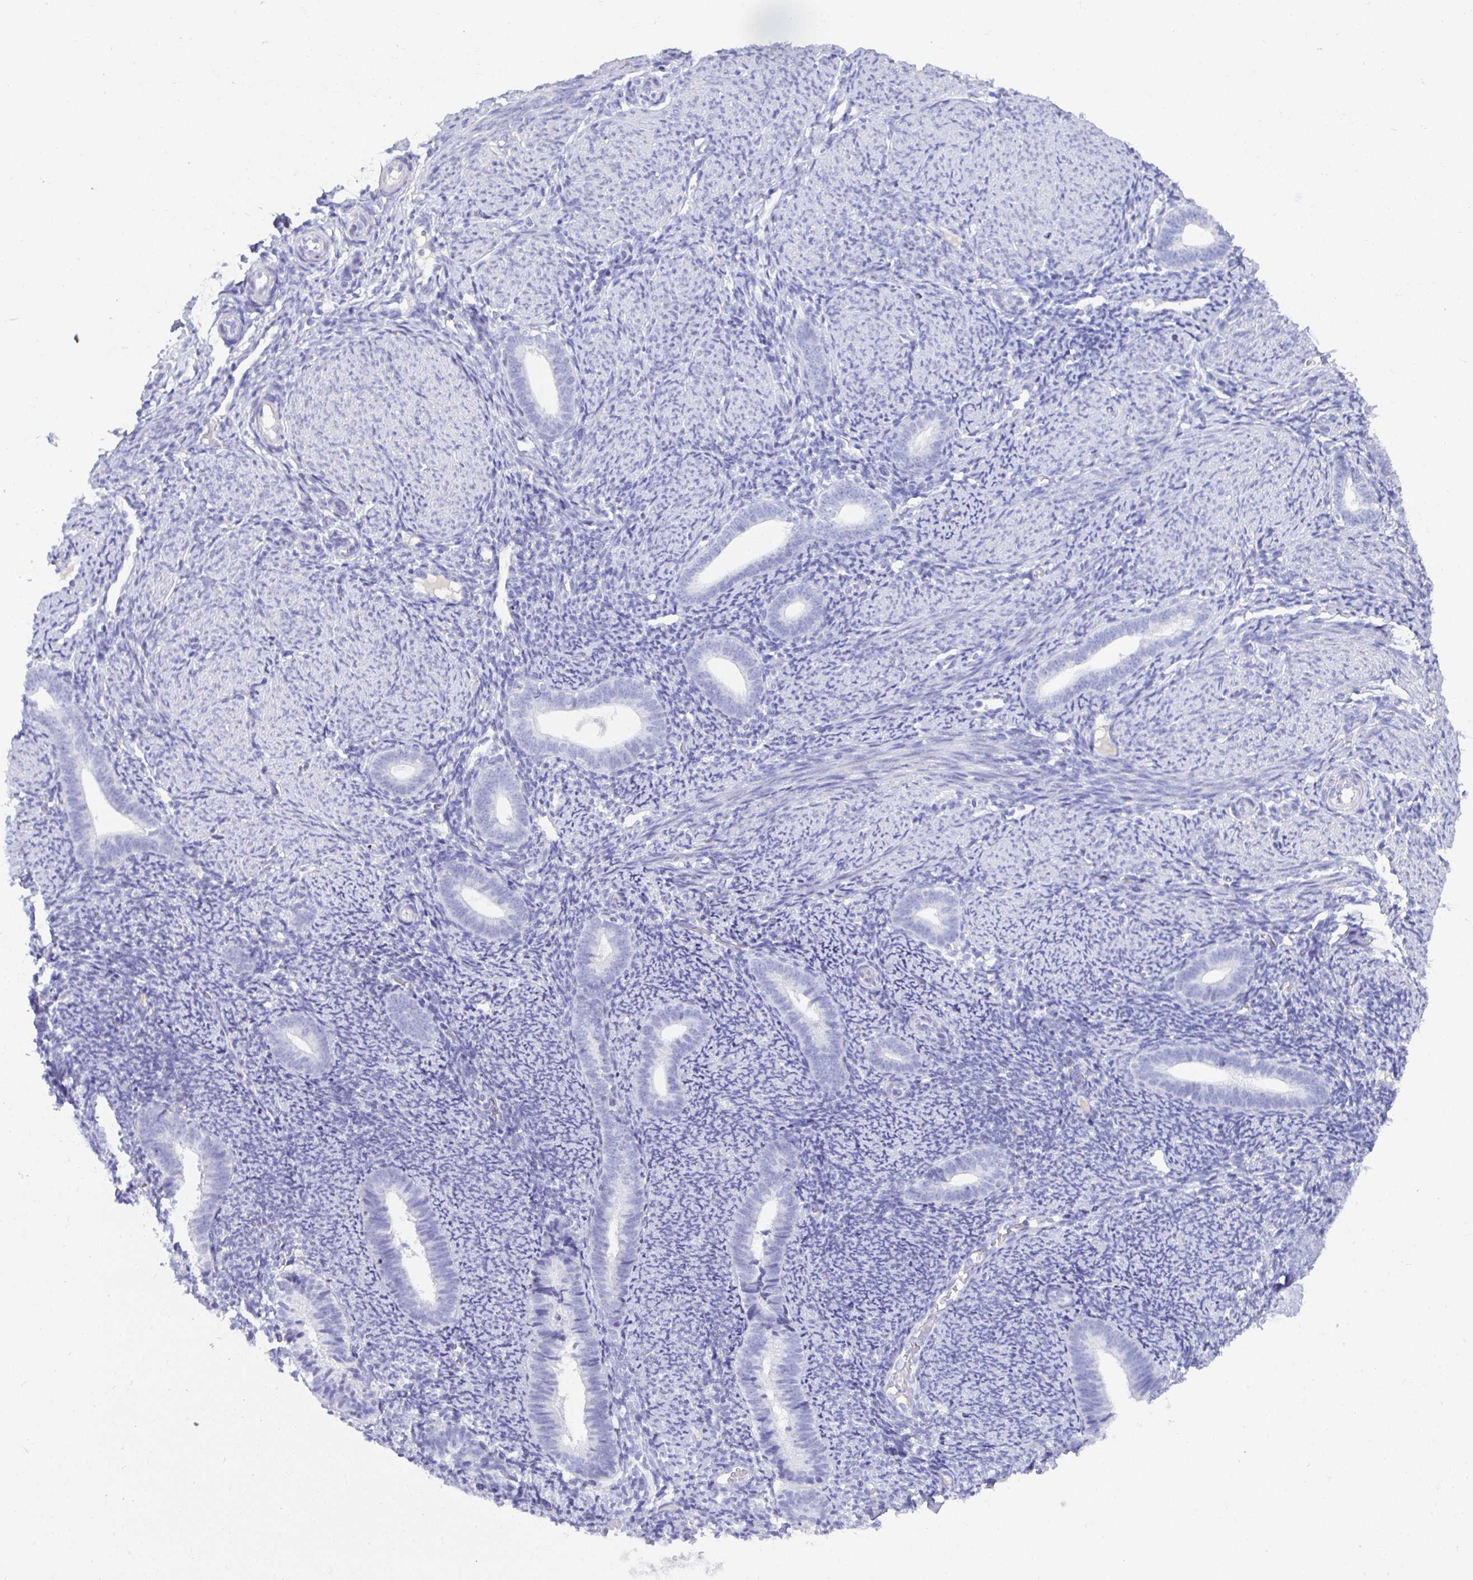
{"staining": {"intensity": "negative", "quantity": "none", "location": "none"}, "tissue": "endometrium", "cell_type": "Cells in endometrial stroma", "image_type": "normal", "snomed": [{"axis": "morphology", "description": "Normal tissue, NOS"}, {"axis": "topography", "description": "Endometrium"}], "caption": "IHC histopathology image of normal endometrium: endometrium stained with DAB displays no significant protein expression in cells in endometrial stroma. The staining is performed using DAB (3,3'-diaminobenzidine) brown chromogen with nuclei counter-stained in using hematoxylin.", "gene": "TMEM241", "patient": {"sex": "female", "age": 39}}